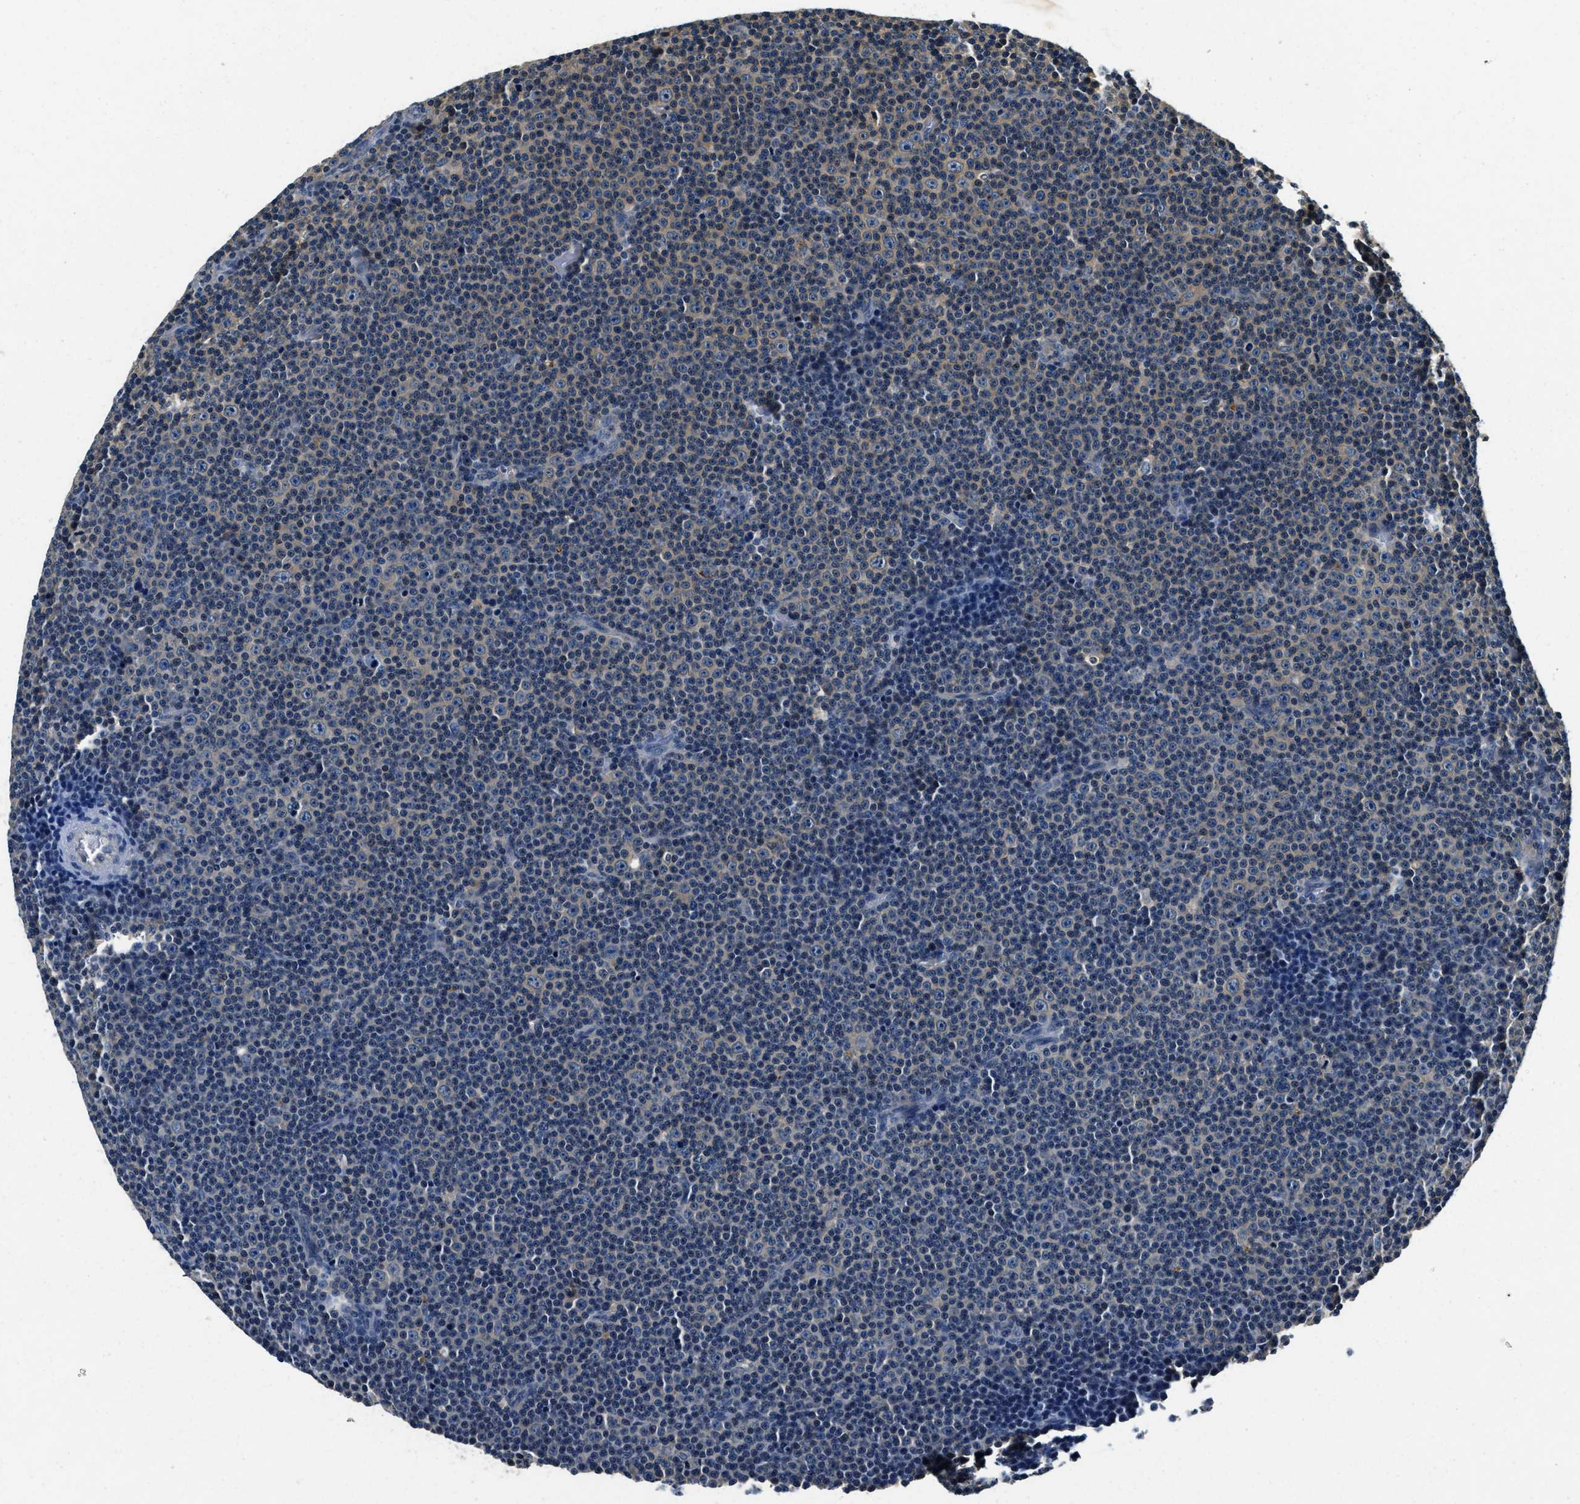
{"staining": {"intensity": "weak", "quantity": "25%-75%", "location": "cytoplasmic/membranous"}, "tissue": "lymphoma", "cell_type": "Tumor cells", "image_type": "cancer", "snomed": [{"axis": "morphology", "description": "Malignant lymphoma, non-Hodgkin's type, Low grade"}, {"axis": "topography", "description": "Lymph node"}], "caption": "The image demonstrates immunohistochemical staining of lymphoma. There is weak cytoplasmic/membranous expression is seen in approximately 25%-75% of tumor cells.", "gene": "RESF1", "patient": {"sex": "female", "age": 67}}